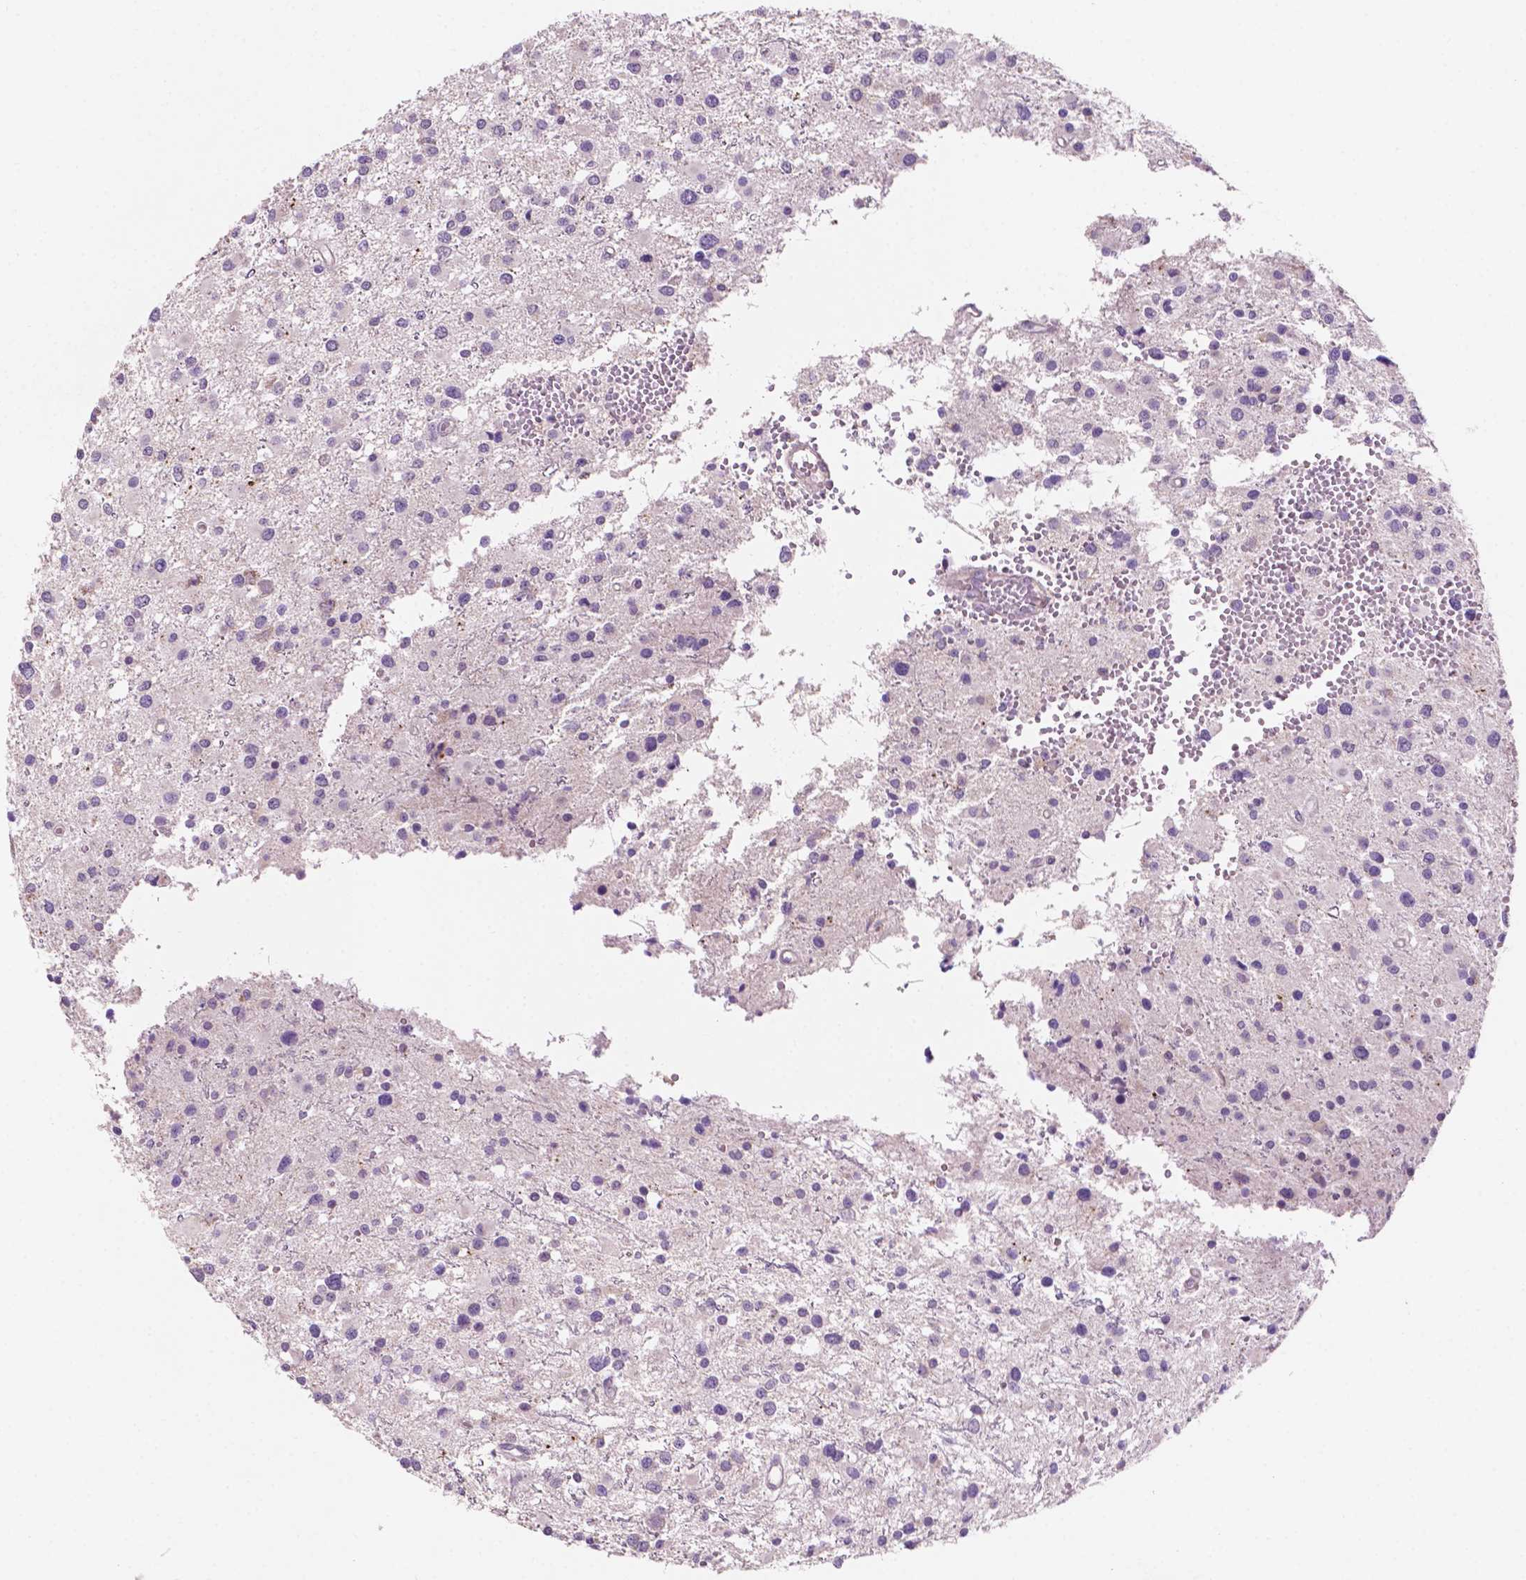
{"staining": {"intensity": "negative", "quantity": "none", "location": "none"}, "tissue": "glioma", "cell_type": "Tumor cells", "image_type": "cancer", "snomed": [{"axis": "morphology", "description": "Glioma, malignant, High grade"}, {"axis": "topography", "description": "Brain"}], "caption": "A high-resolution micrograph shows immunohistochemistry staining of glioma, which displays no significant staining in tumor cells.", "gene": "LRP1B", "patient": {"sex": "male", "age": 54}}